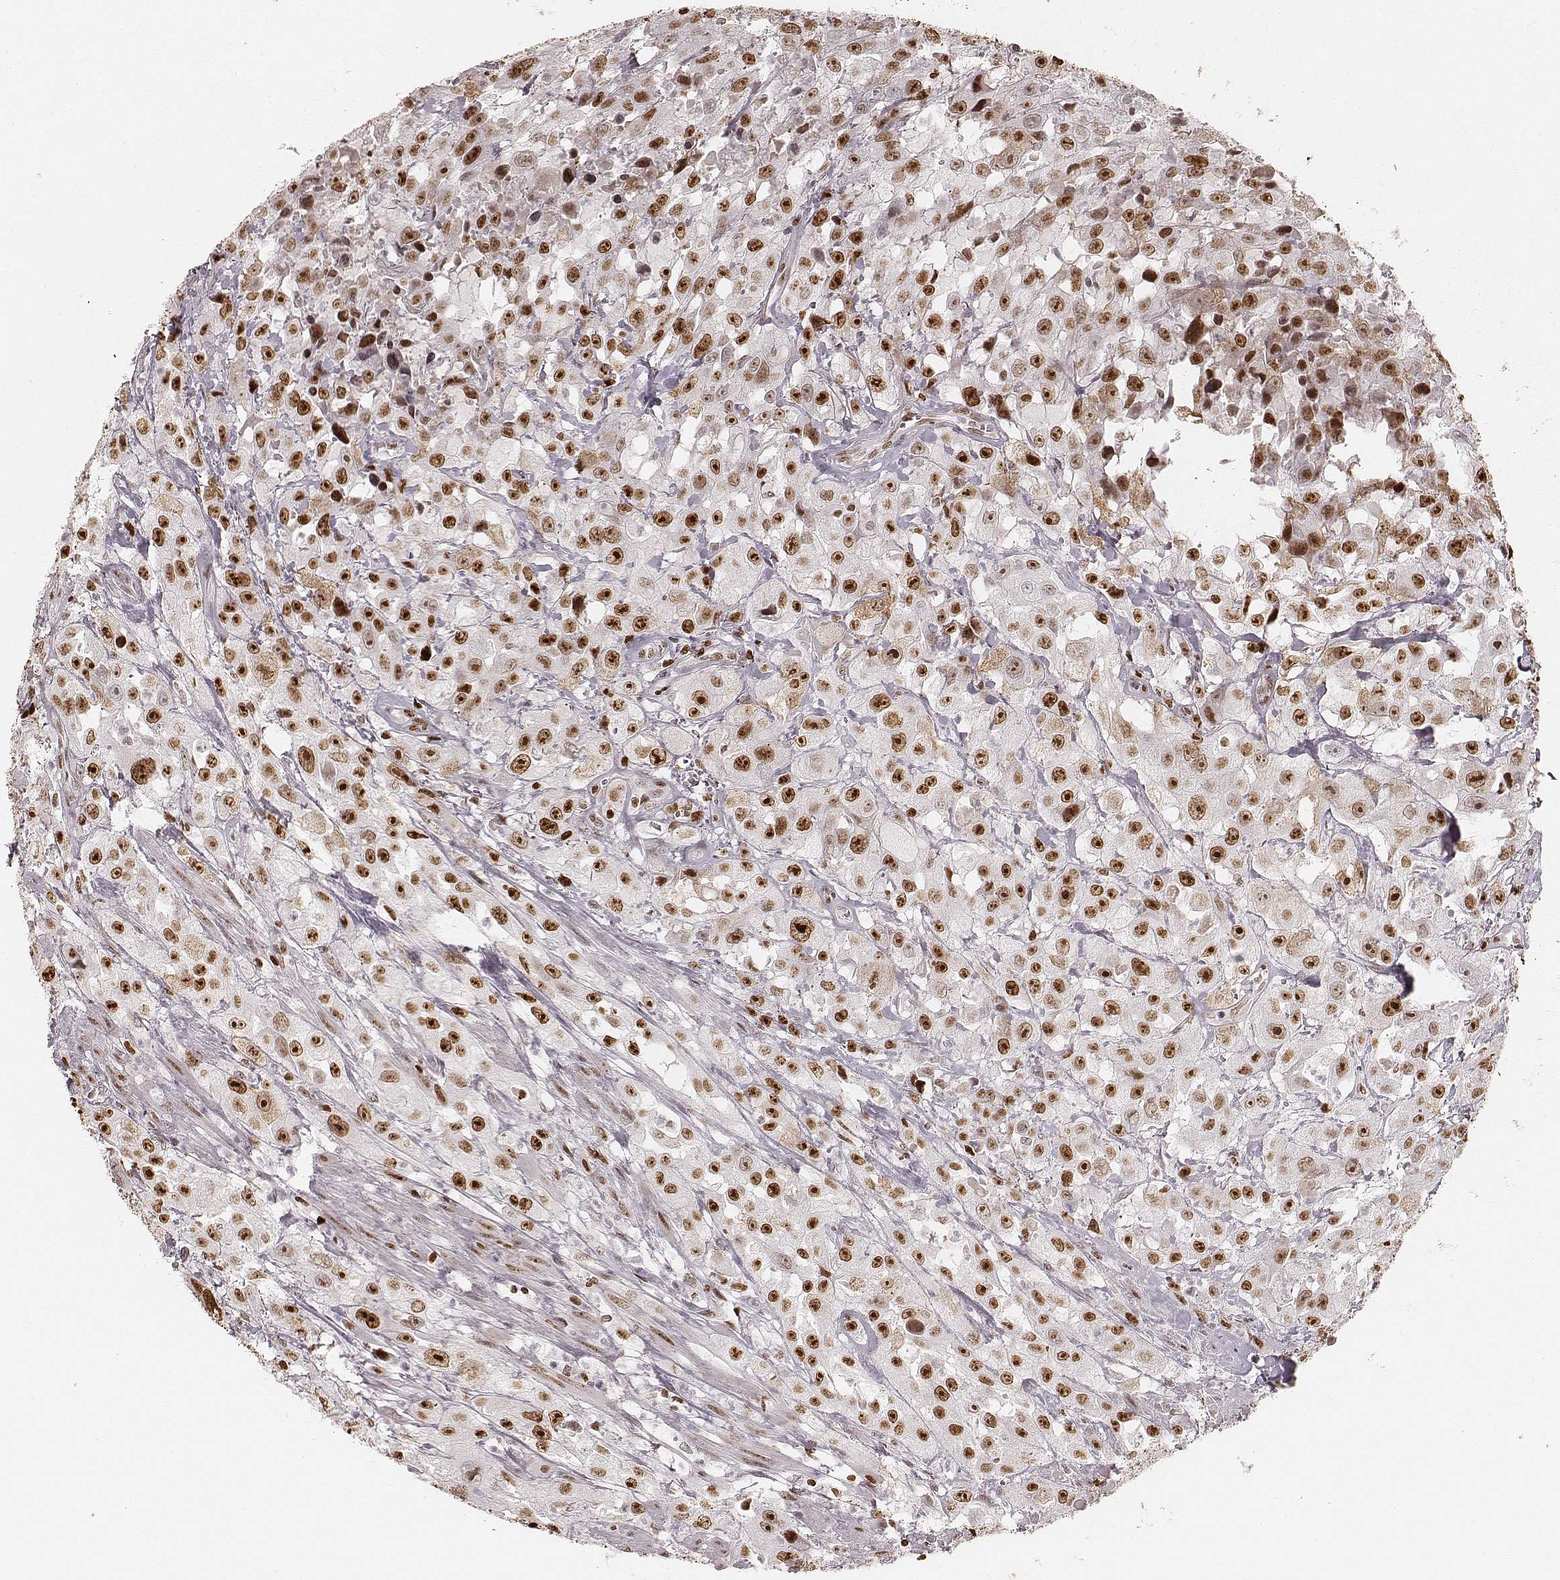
{"staining": {"intensity": "strong", "quantity": ">75%", "location": "nuclear"}, "tissue": "urothelial cancer", "cell_type": "Tumor cells", "image_type": "cancer", "snomed": [{"axis": "morphology", "description": "Urothelial carcinoma, High grade"}, {"axis": "topography", "description": "Urinary bladder"}], "caption": "Strong nuclear protein expression is identified in approximately >75% of tumor cells in urothelial cancer.", "gene": "PARP1", "patient": {"sex": "male", "age": 79}}